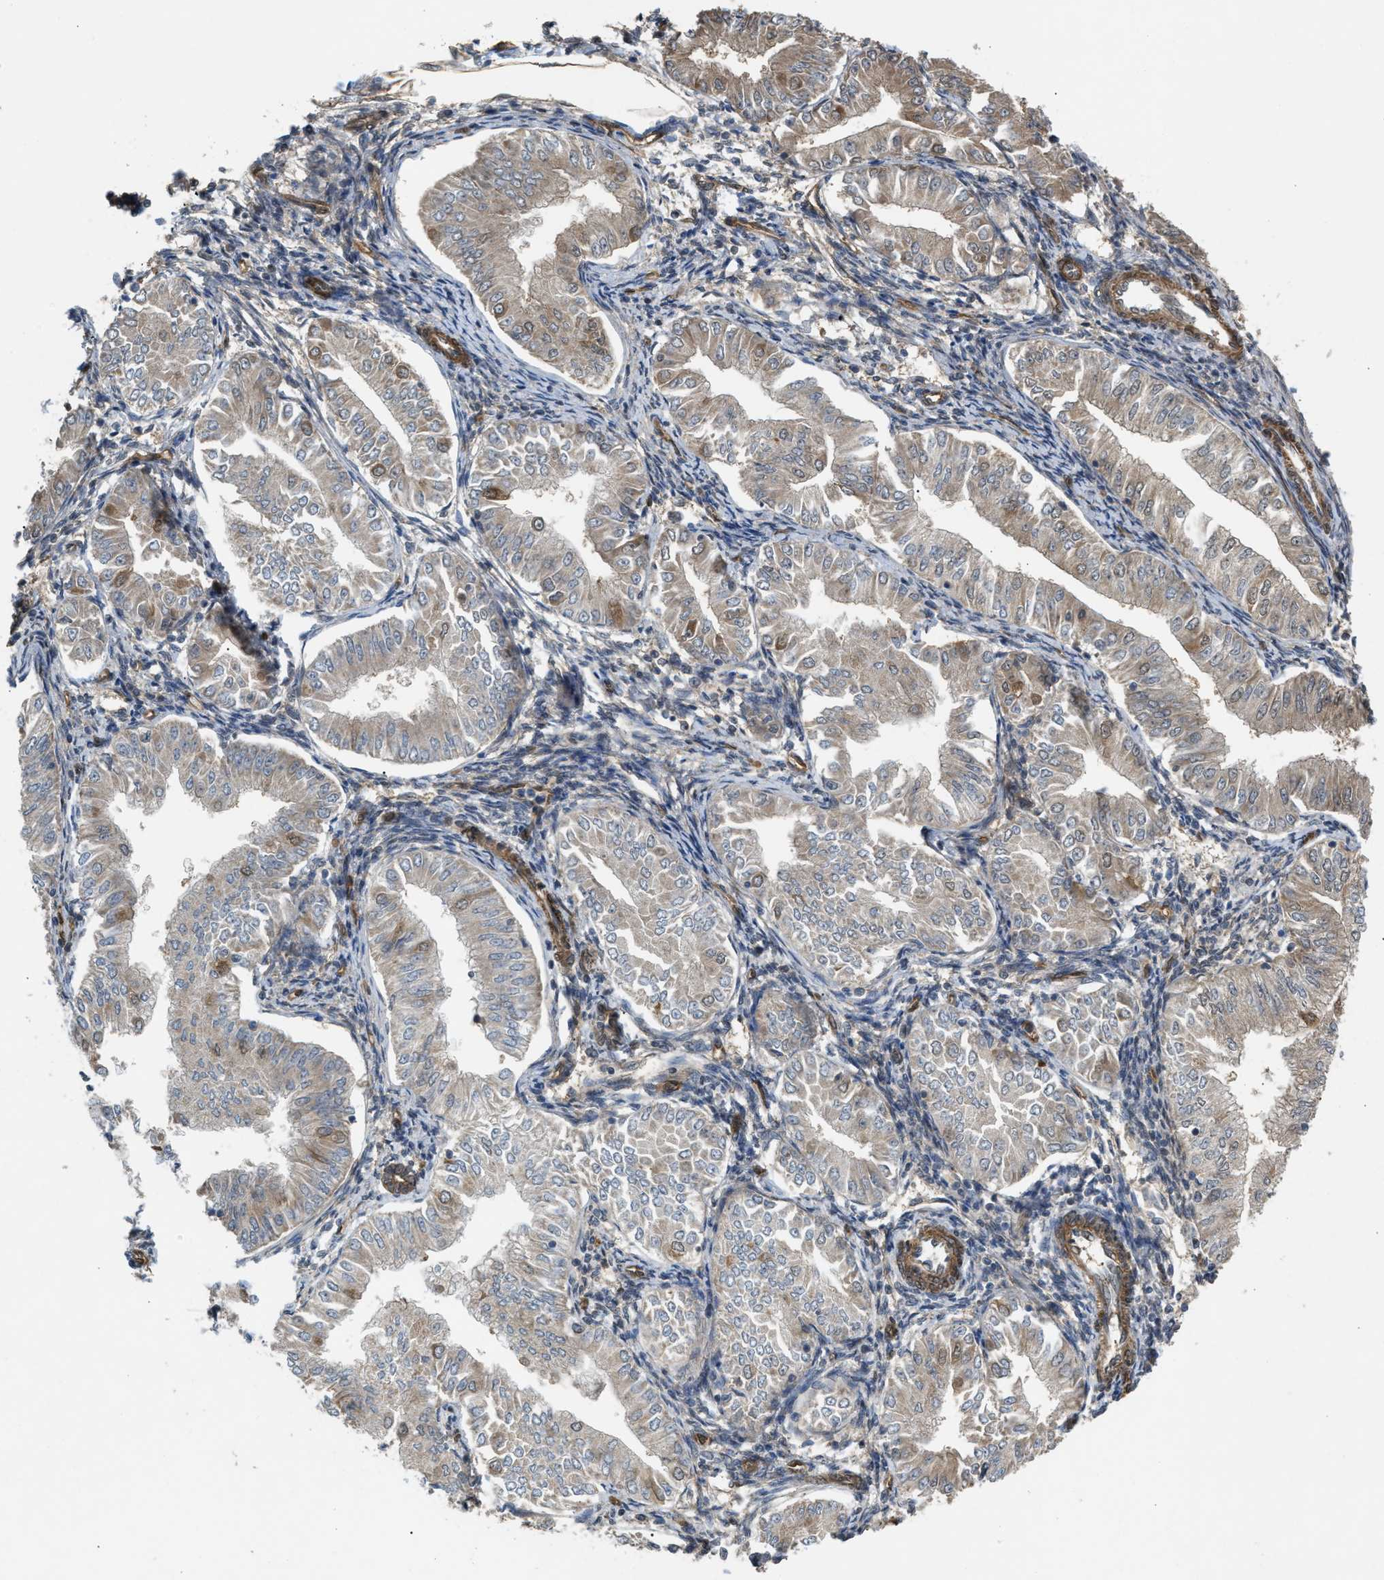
{"staining": {"intensity": "weak", "quantity": "<25%", "location": "cytoplasmic/membranous"}, "tissue": "endometrial cancer", "cell_type": "Tumor cells", "image_type": "cancer", "snomed": [{"axis": "morphology", "description": "Normal tissue, NOS"}, {"axis": "morphology", "description": "Adenocarcinoma, NOS"}, {"axis": "topography", "description": "Endometrium"}], "caption": "IHC of endometrial adenocarcinoma shows no positivity in tumor cells.", "gene": "BAG3", "patient": {"sex": "female", "age": 53}}